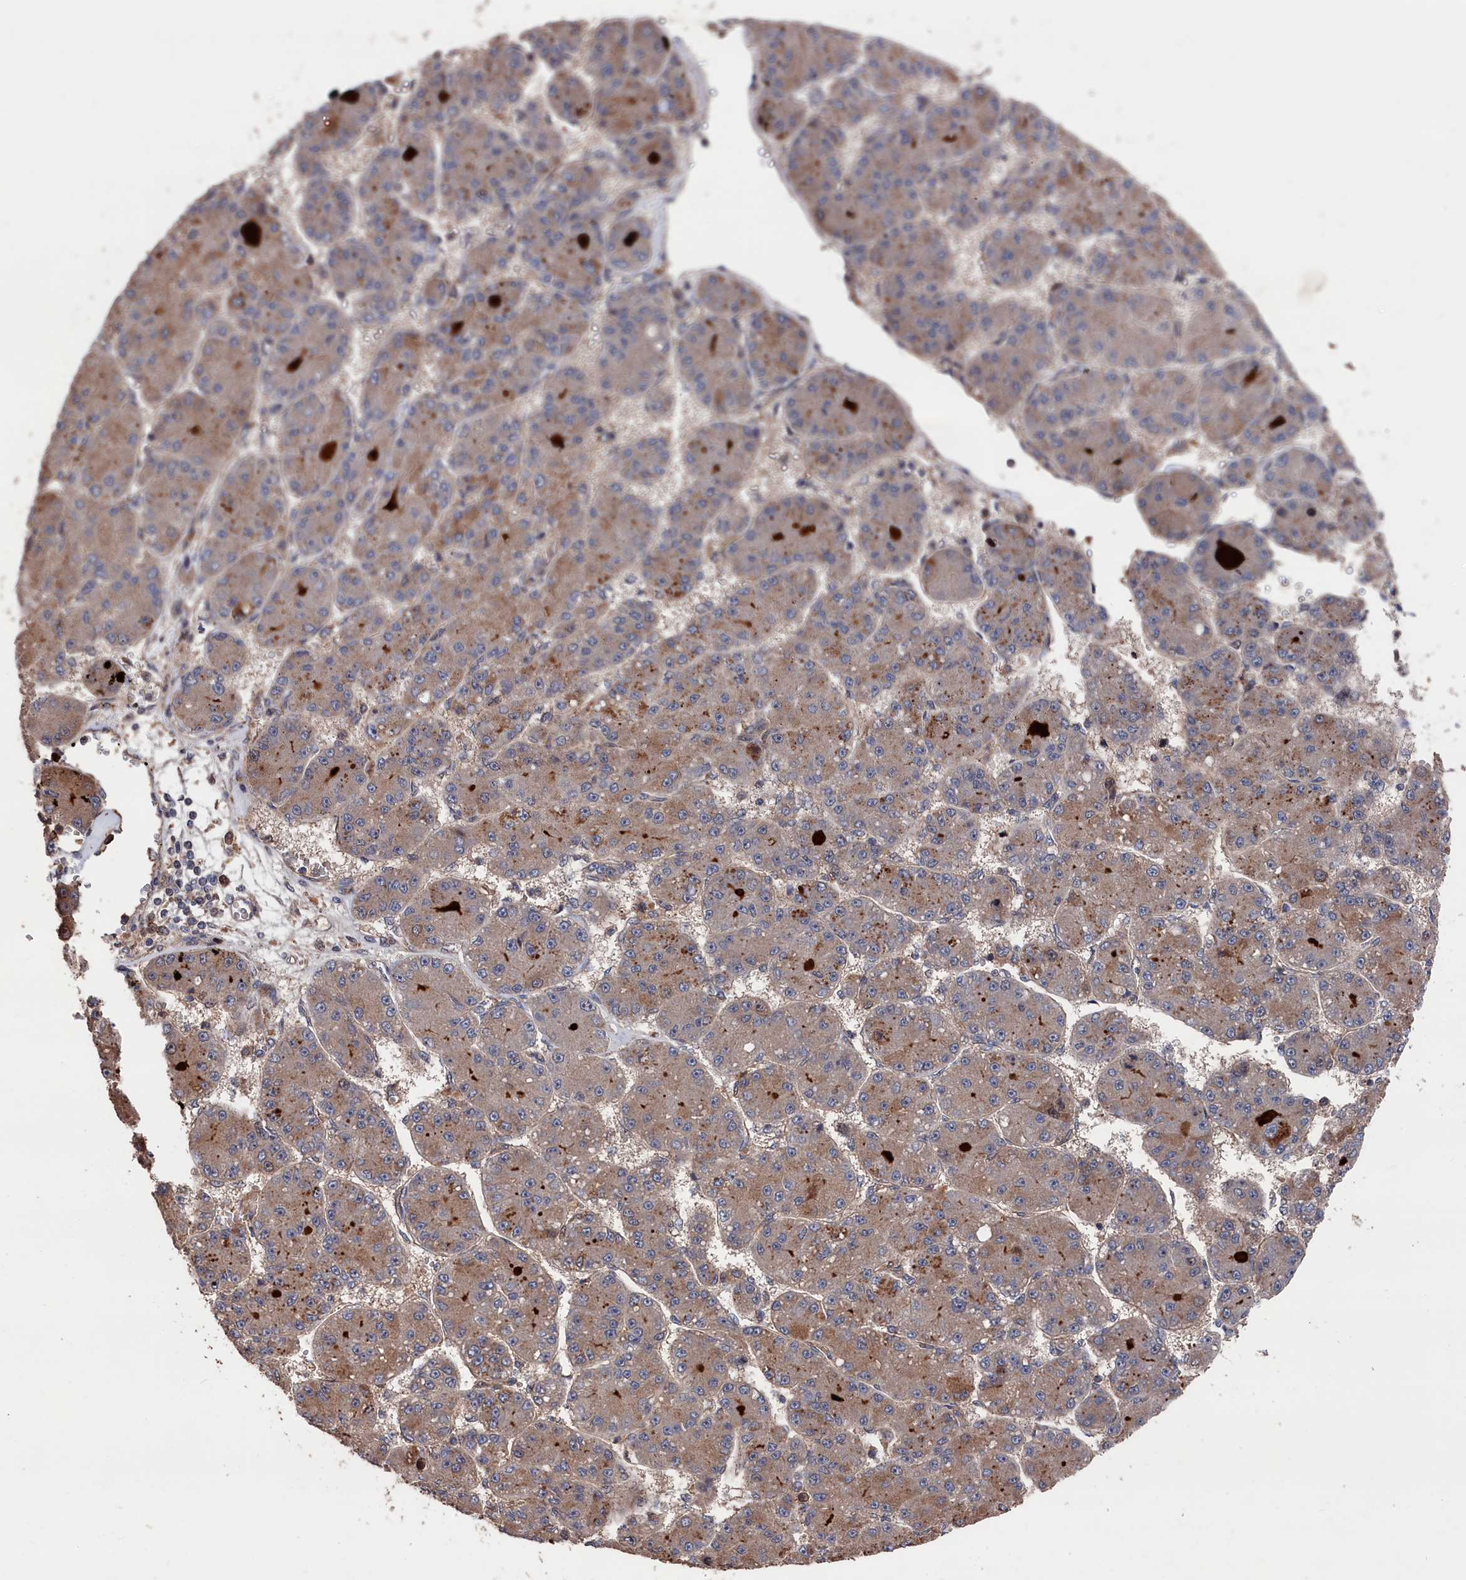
{"staining": {"intensity": "weak", "quantity": "25%-75%", "location": "cytoplasmic/membranous"}, "tissue": "liver cancer", "cell_type": "Tumor cells", "image_type": "cancer", "snomed": [{"axis": "morphology", "description": "Carcinoma, Hepatocellular, NOS"}, {"axis": "topography", "description": "Liver"}], "caption": "The micrograph reveals immunohistochemical staining of liver cancer. There is weak cytoplasmic/membranous staining is present in about 25%-75% of tumor cells.", "gene": "RMI2", "patient": {"sex": "male", "age": 67}}